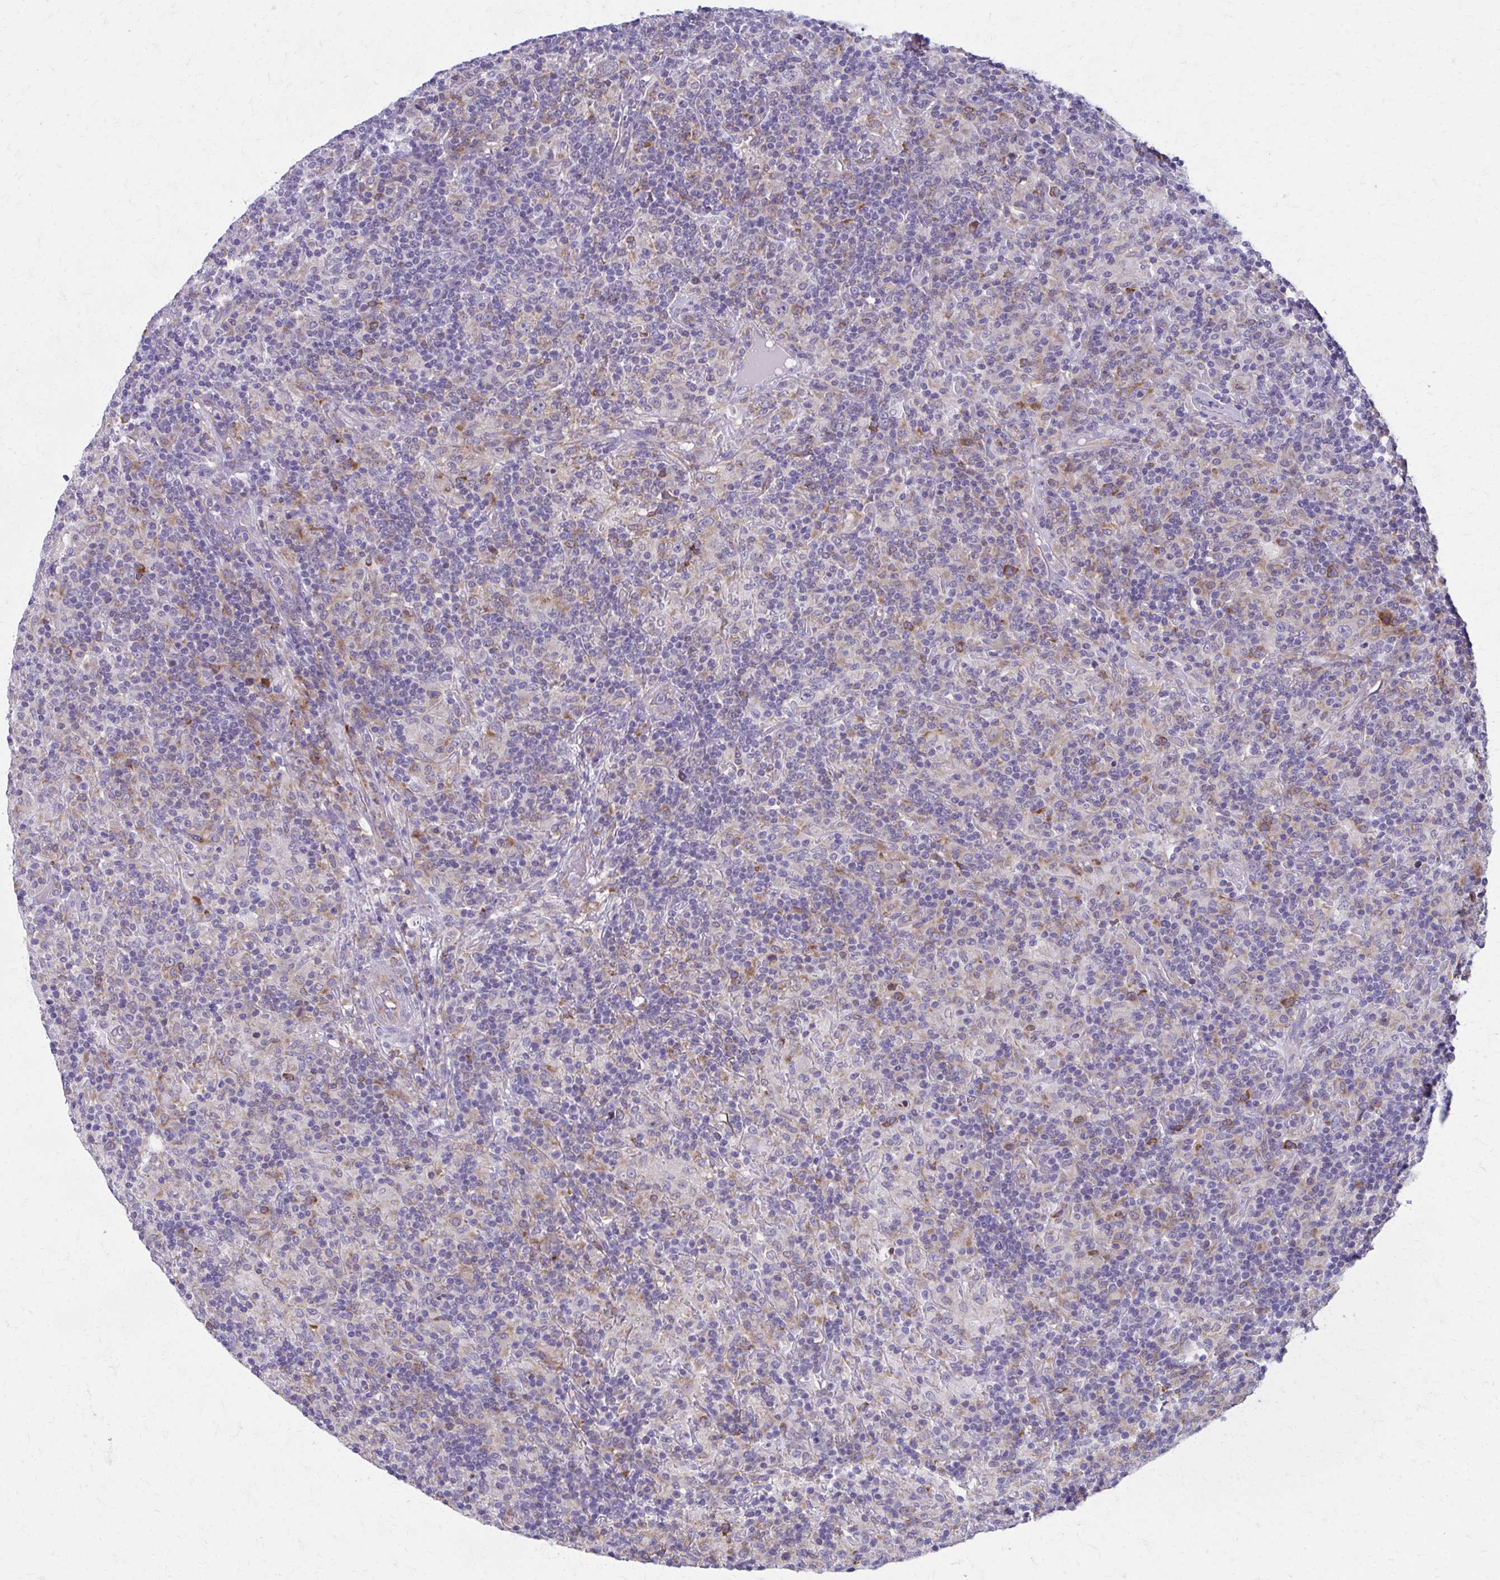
{"staining": {"intensity": "moderate", "quantity": "<25%", "location": "cytoplasmic/membranous"}, "tissue": "lymphoma", "cell_type": "Tumor cells", "image_type": "cancer", "snomed": [{"axis": "morphology", "description": "Hodgkin's disease, NOS"}, {"axis": "topography", "description": "Lymph node"}], "caption": "IHC histopathology image of human Hodgkin's disease stained for a protein (brown), which exhibits low levels of moderate cytoplasmic/membranous expression in approximately <25% of tumor cells.", "gene": "SPATS2L", "patient": {"sex": "male", "age": 70}}